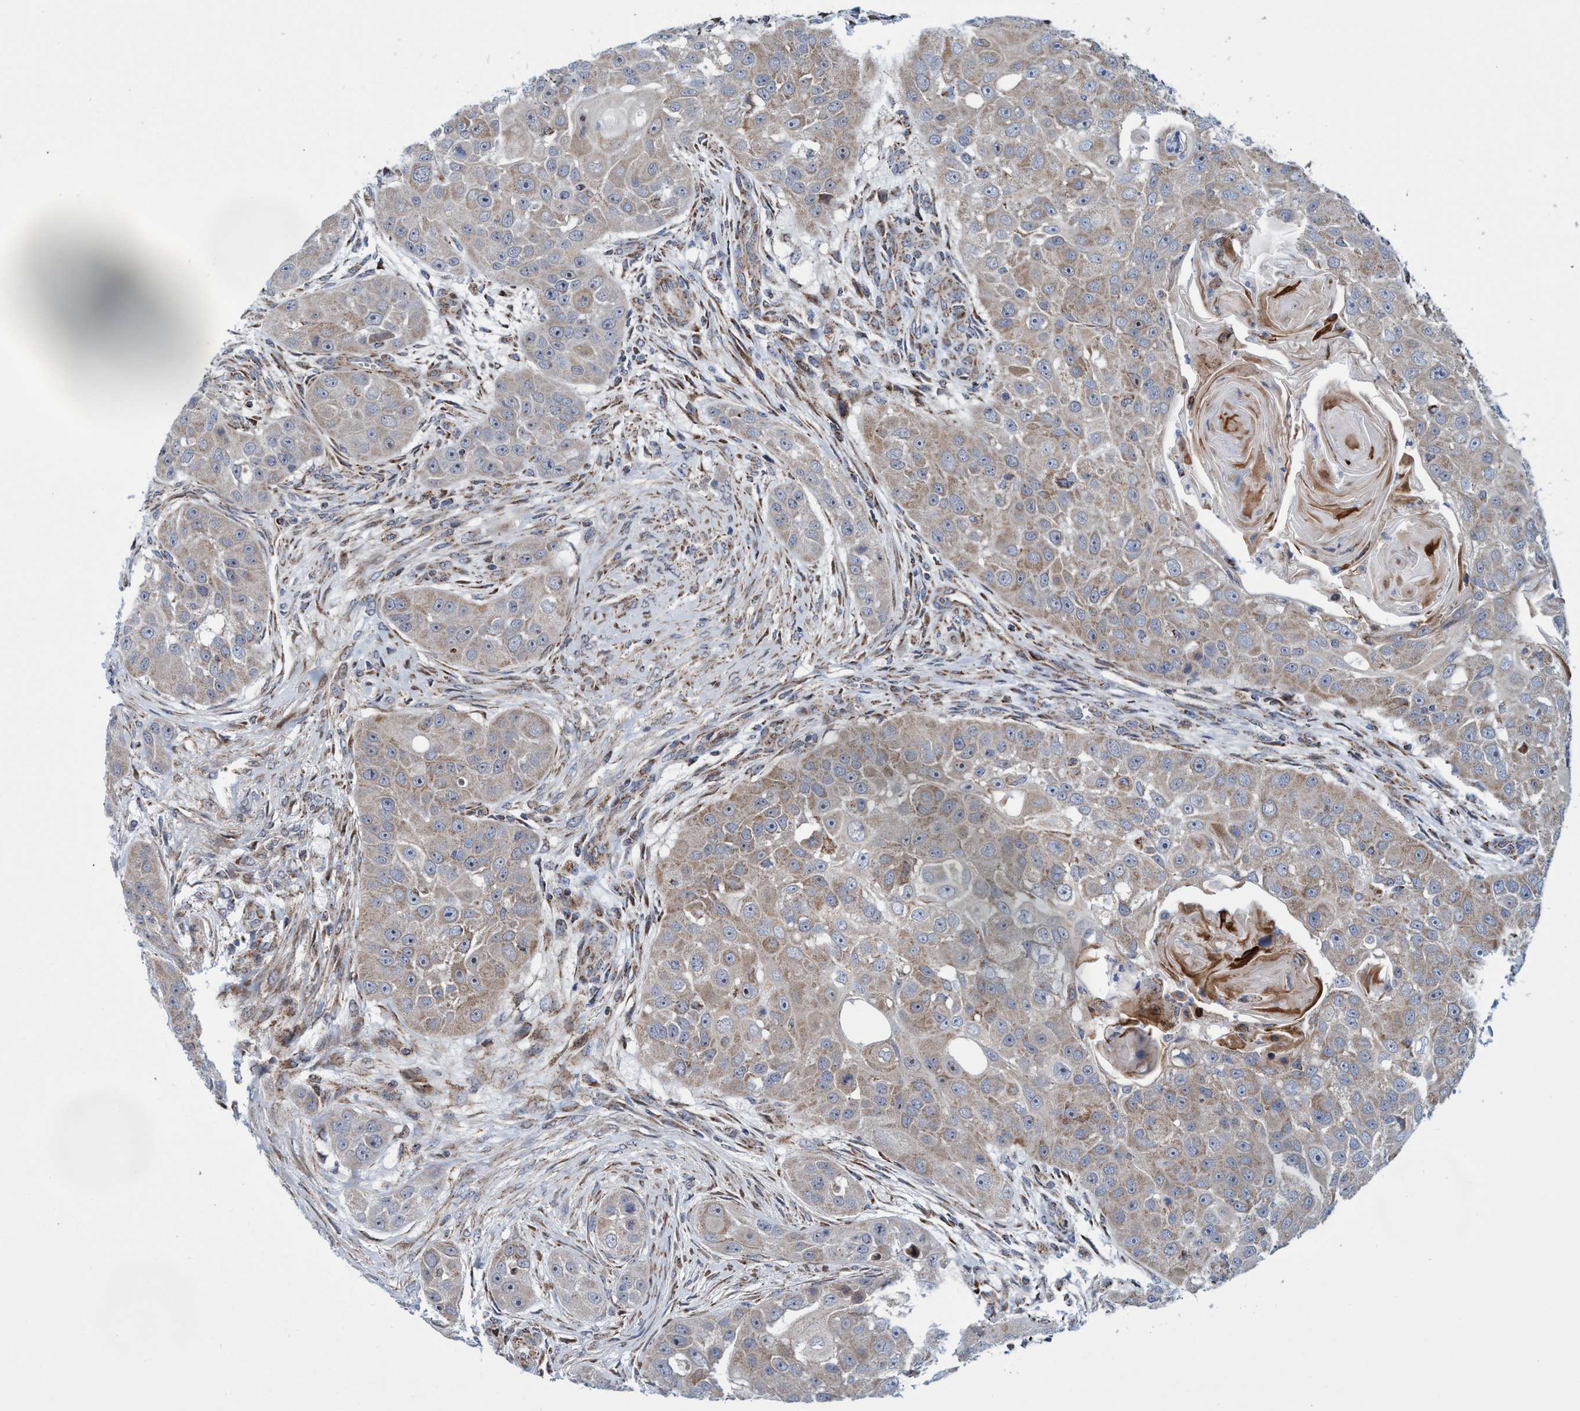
{"staining": {"intensity": "weak", "quantity": "25%-75%", "location": "cytoplasmic/membranous"}, "tissue": "head and neck cancer", "cell_type": "Tumor cells", "image_type": "cancer", "snomed": [{"axis": "morphology", "description": "Normal tissue, NOS"}, {"axis": "morphology", "description": "Squamous cell carcinoma, NOS"}, {"axis": "topography", "description": "Skeletal muscle"}, {"axis": "topography", "description": "Head-Neck"}], "caption": "The photomicrograph reveals immunohistochemical staining of head and neck cancer (squamous cell carcinoma). There is weak cytoplasmic/membranous positivity is appreciated in about 25%-75% of tumor cells.", "gene": "POLR1F", "patient": {"sex": "male", "age": 51}}